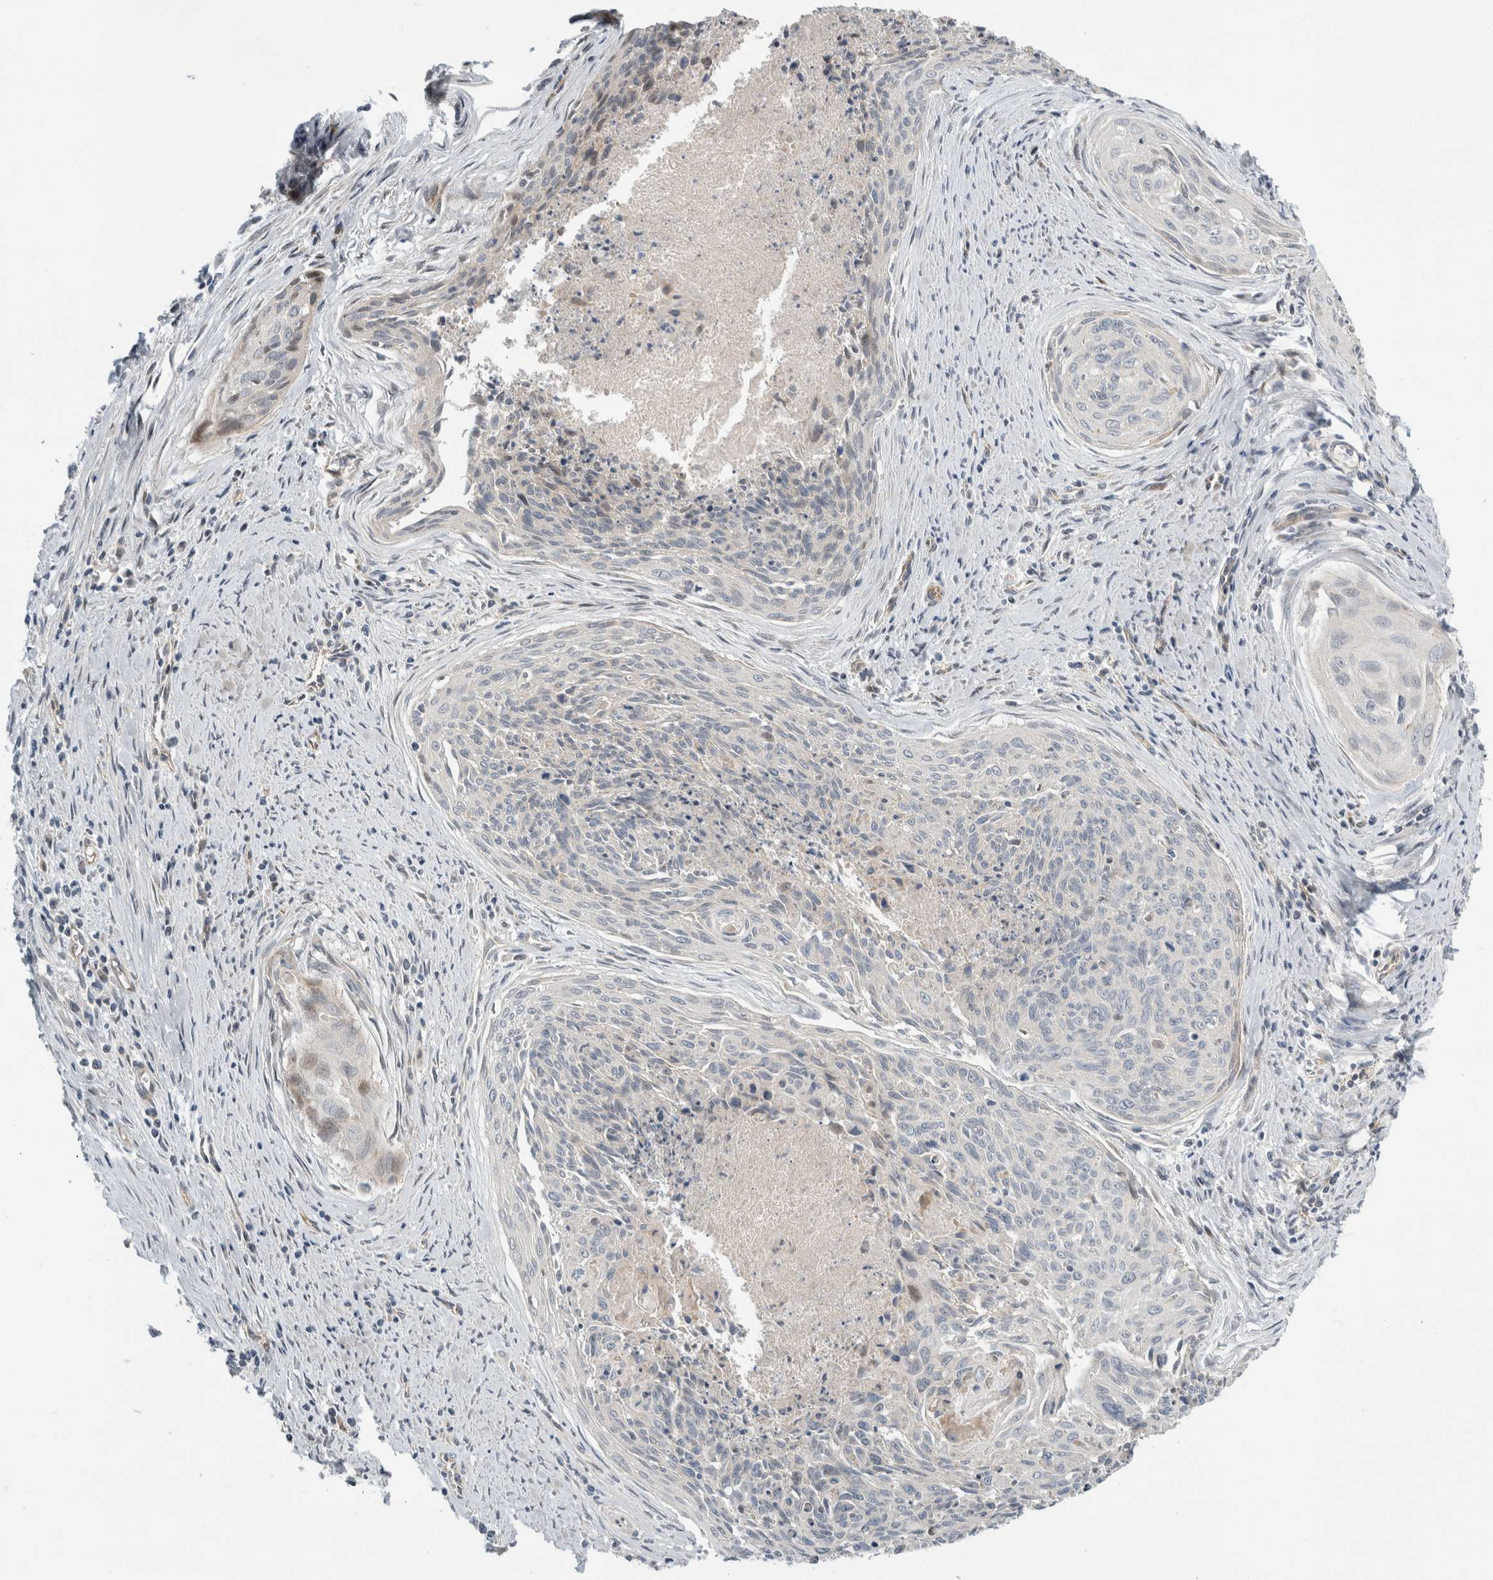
{"staining": {"intensity": "negative", "quantity": "none", "location": "none"}, "tissue": "cervical cancer", "cell_type": "Tumor cells", "image_type": "cancer", "snomed": [{"axis": "morphology", "description": "Squamous cell carcinoma, NOS"}, {"axis": "topography", "description": "Cervix"}], "caption": "A high-resolution photomicrograph shows immunohistochemistry (IHC) staining of cervical cancer (squamous cell carcinoma), which shows no significant staining in tumor cells.", "gene": "KPNA5", "patient": {"sex": "female", "age": 55}}